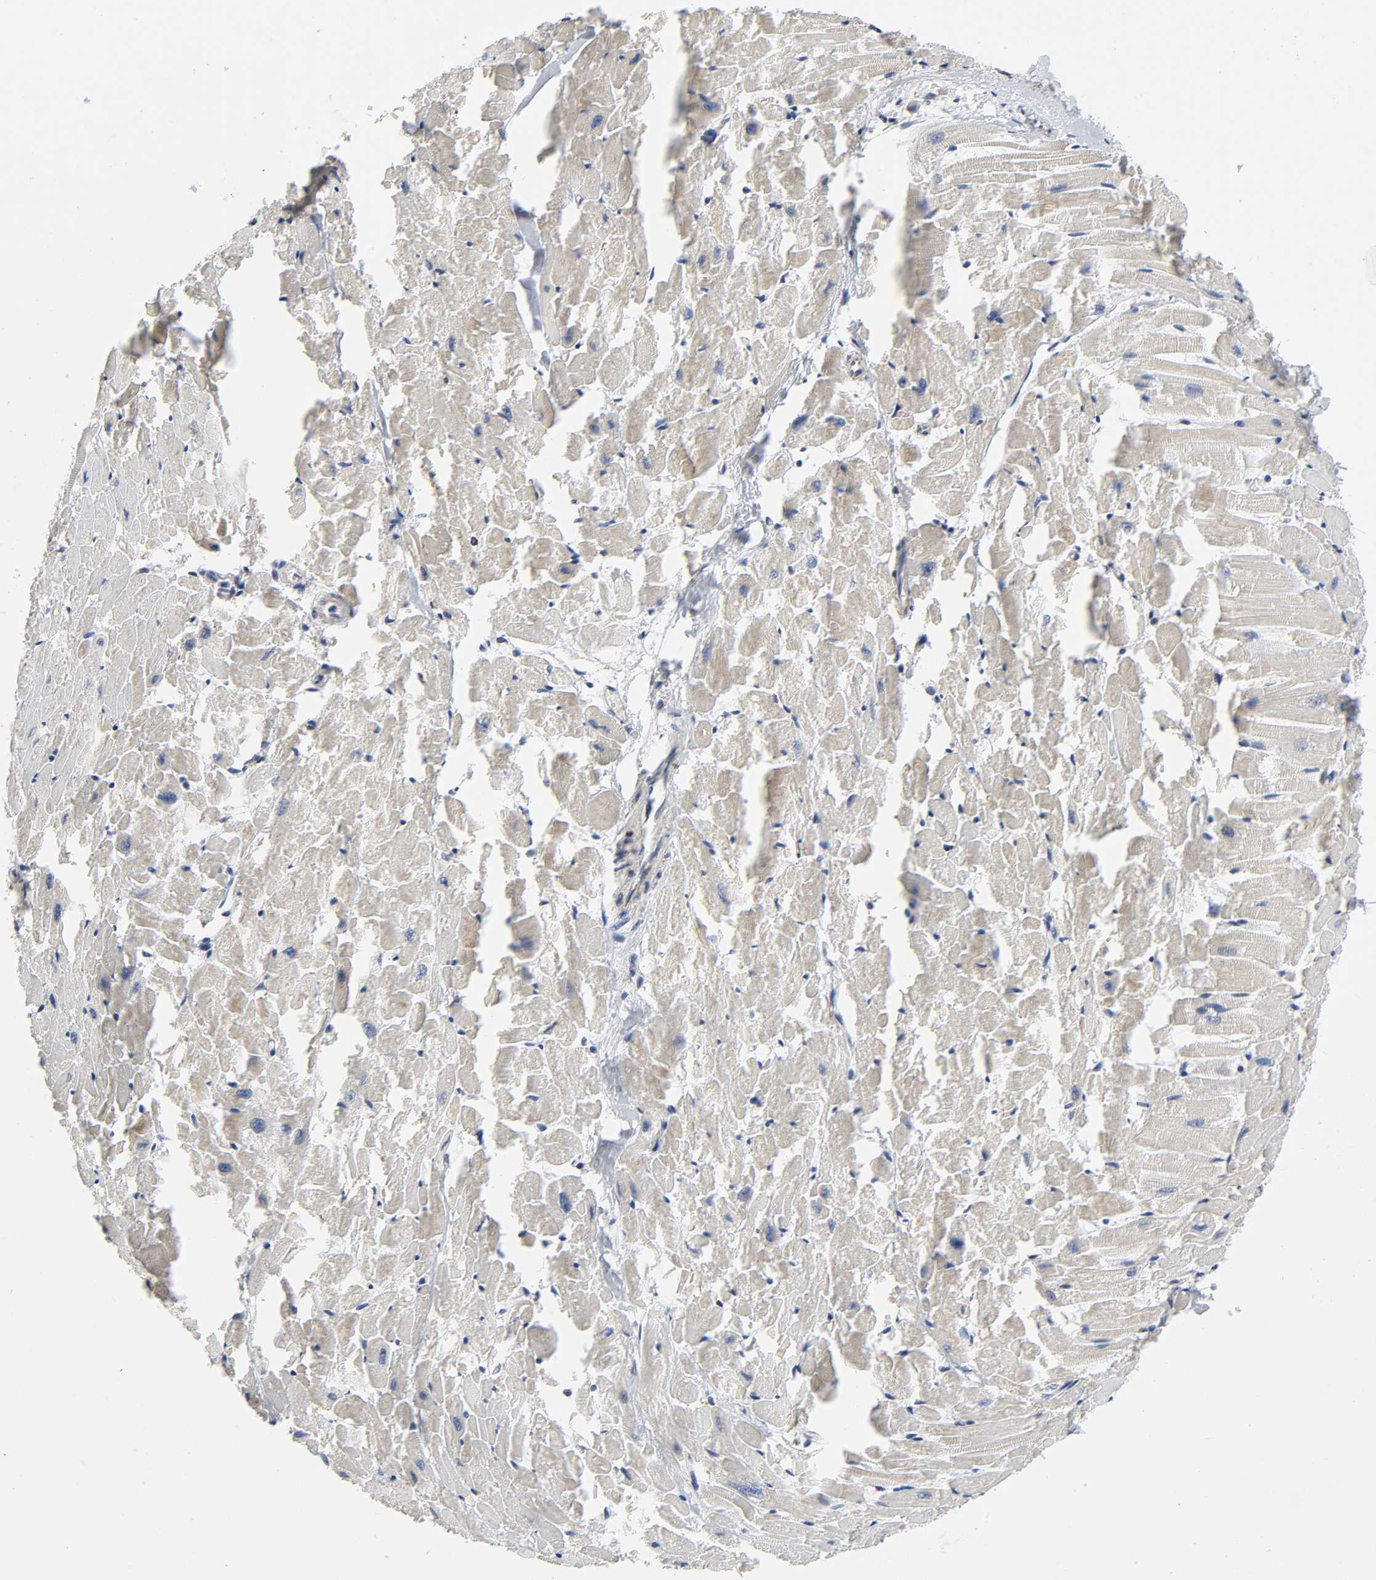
{"staining": {"intensity": "weak", "quantity": "25%-75%", "location": "cytoplasmic/membranous"}, "tissue": "heart muscle", "cell_type": "Cardiomyocytes", "image_type": "normal", "snomed": [{"axis": "morphology", "description": "Normal tissue, NOS"}, {"axis": "topography", "description": "Heart"}], "caption": "High-magnification brightfield microscopy of normal heart muscle stained with DAB (brown) and counterstained with hematoxylin (blue). cardiomyocytes exhibit weak cytoplasmic/membranous expression is seen in approximately25%-75% of cells.", "gene": "AOPEP", "patient": {"sex": "female", "age": 19}}